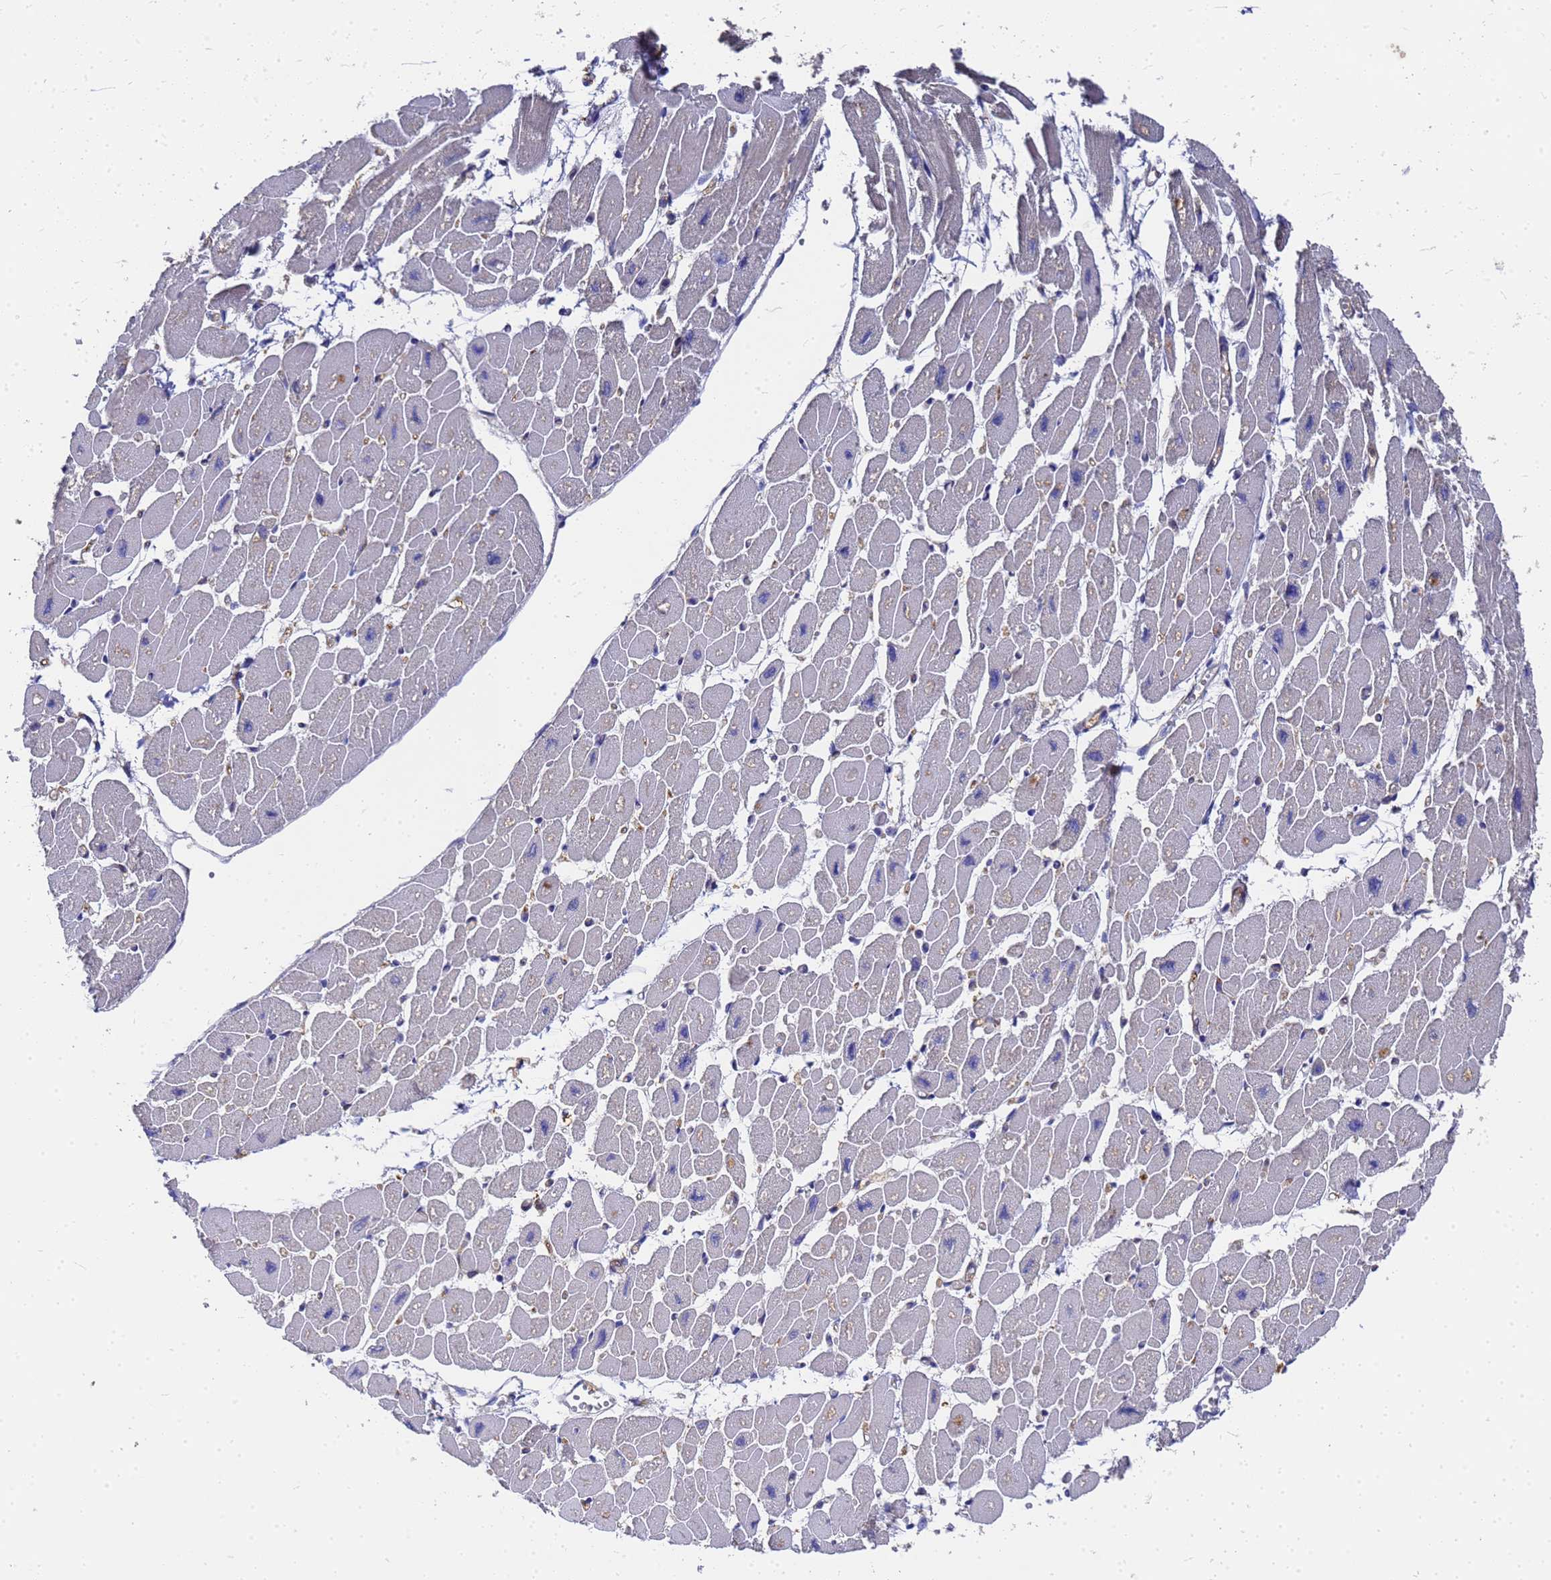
{"staining": {"intensity": "weak", "quantity": "25%-75%", "location": "cytoplasmic/membranous"}, "tissue": "heart muscle", "cell_type": "Cardiomyocytes", "image_type": "normal", "snomed": [{"axis": "morphology", "description": "Normal tissue, NOS"}, {"axis": "topography", "description": "Heart"}], "caption": "Immunohistochemical staining of normal human heart muscle shows weak cytoplasmic/membranous protein expression in about 25%-75% of cardiomyocytes.", "gene": "SLC35E2B", "patient": {"sex": "female", "age": 54}}